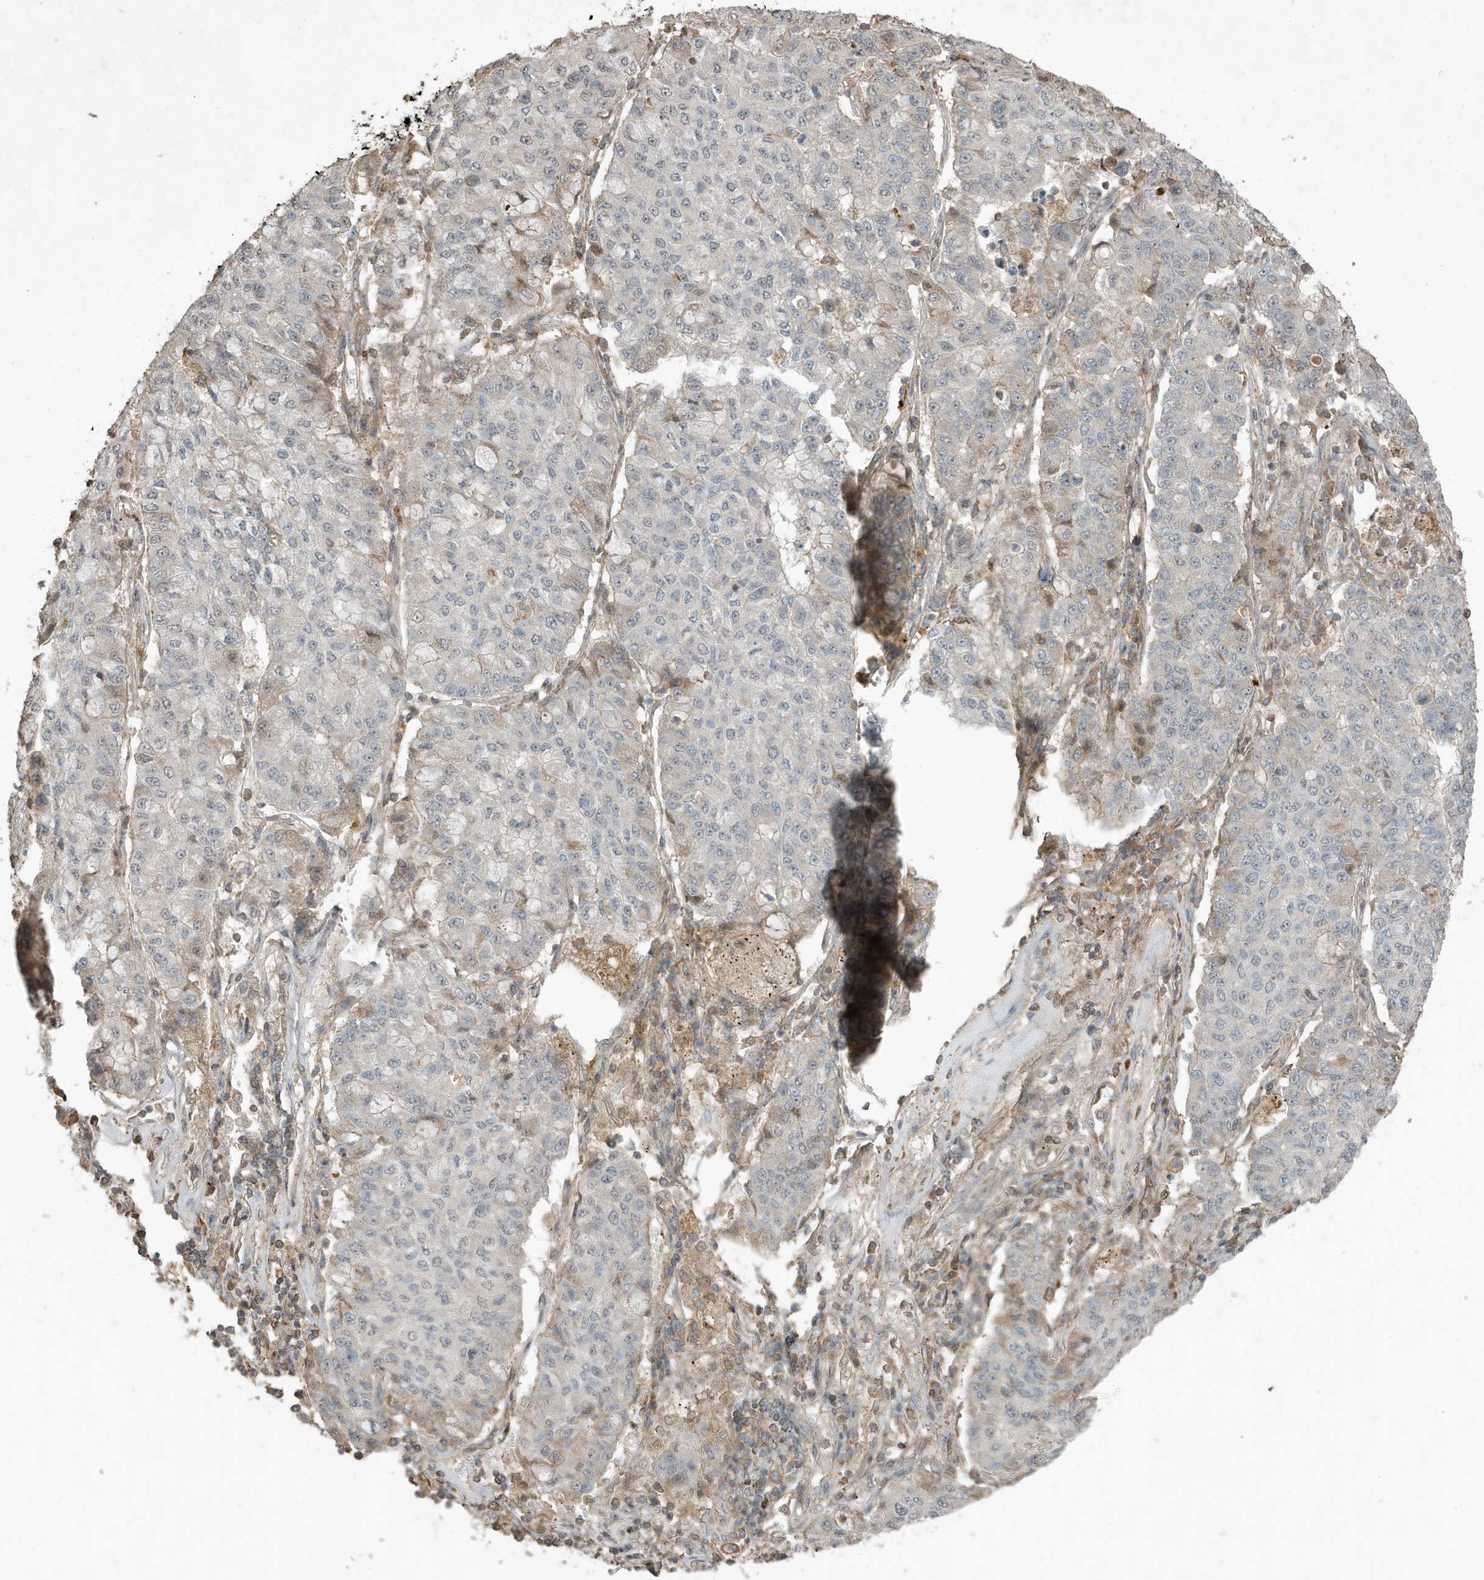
{"staining": {"intensity": "negative", "quantity": "none", "location": "none"}, "tissue": "lung cancer", "cell_type": "Tumor cells", "image_type": "cancer", "snomed": [{"axis": "morphology", "description": "Squamous cell carcinoma, NOS"}, {"axis": "topography", "description": "Lung"}], "caption": "High power microscopy photomicrograph of an IHC photomicrograph of lung cancer, revealing no significant staining in tumor cells. (DAB IHC, high magnification).", "gene": "PRRT3", "patient": {"sex": "male", "age": 74}}